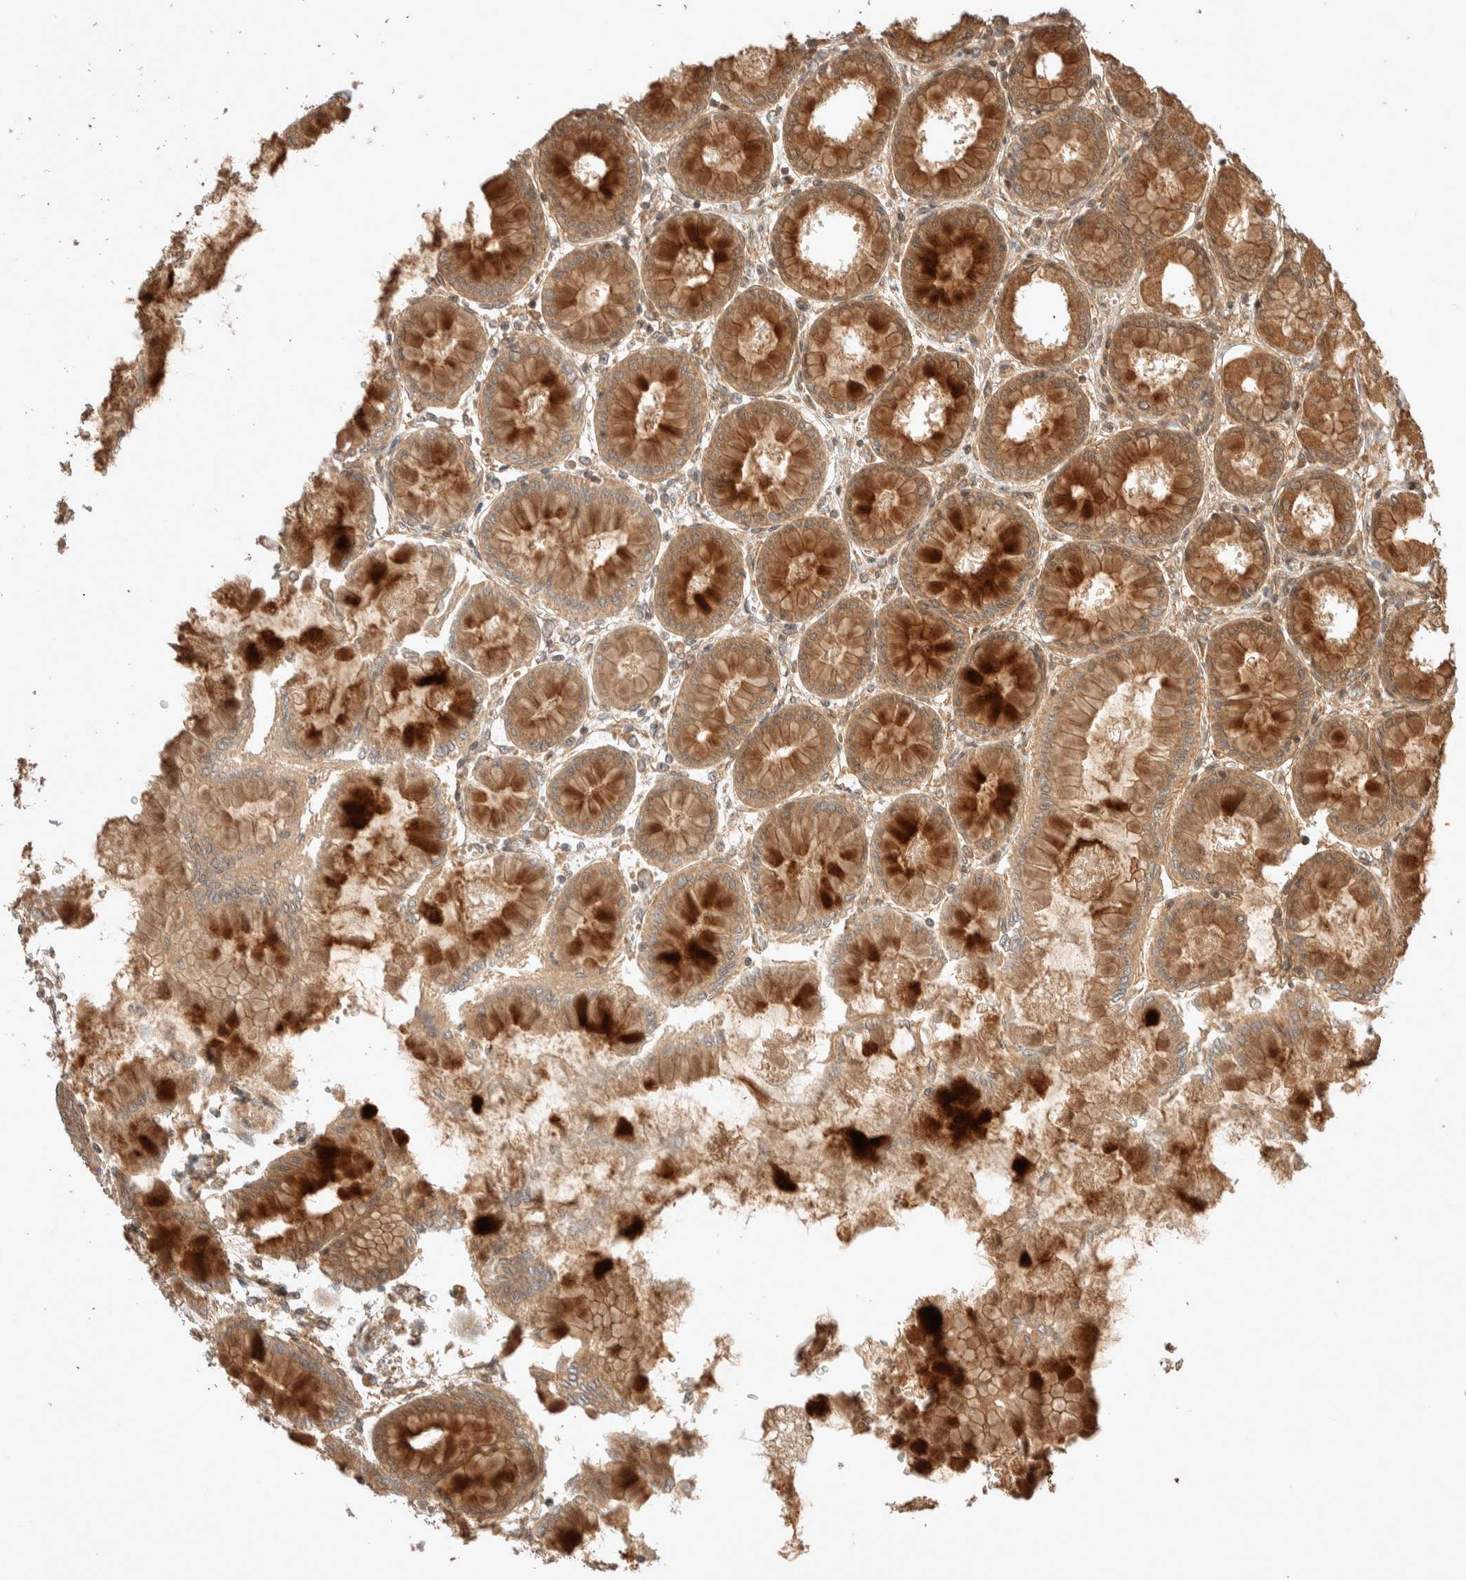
{"staining": {"intensity": "strong", "quantity": ">75%", "location": "cytoplasmic/membranous"}, "tissue": "stomach", "cell_type": "Glandular cells", "image_type": "normal", "snomed": [{"axis": "morphology", "description": "Normal tissue, NOS"}, {"axis": "topography", "description": "Stomach, upper"}], "caption": "DAB immunohistochemical staining of unremarkable human stomach exhibits strong cytoplasmic/membranous protein expression in about >75% of glandular cells.", "gene": "THRA", "patient": {"sex": "female", "age": 56}}